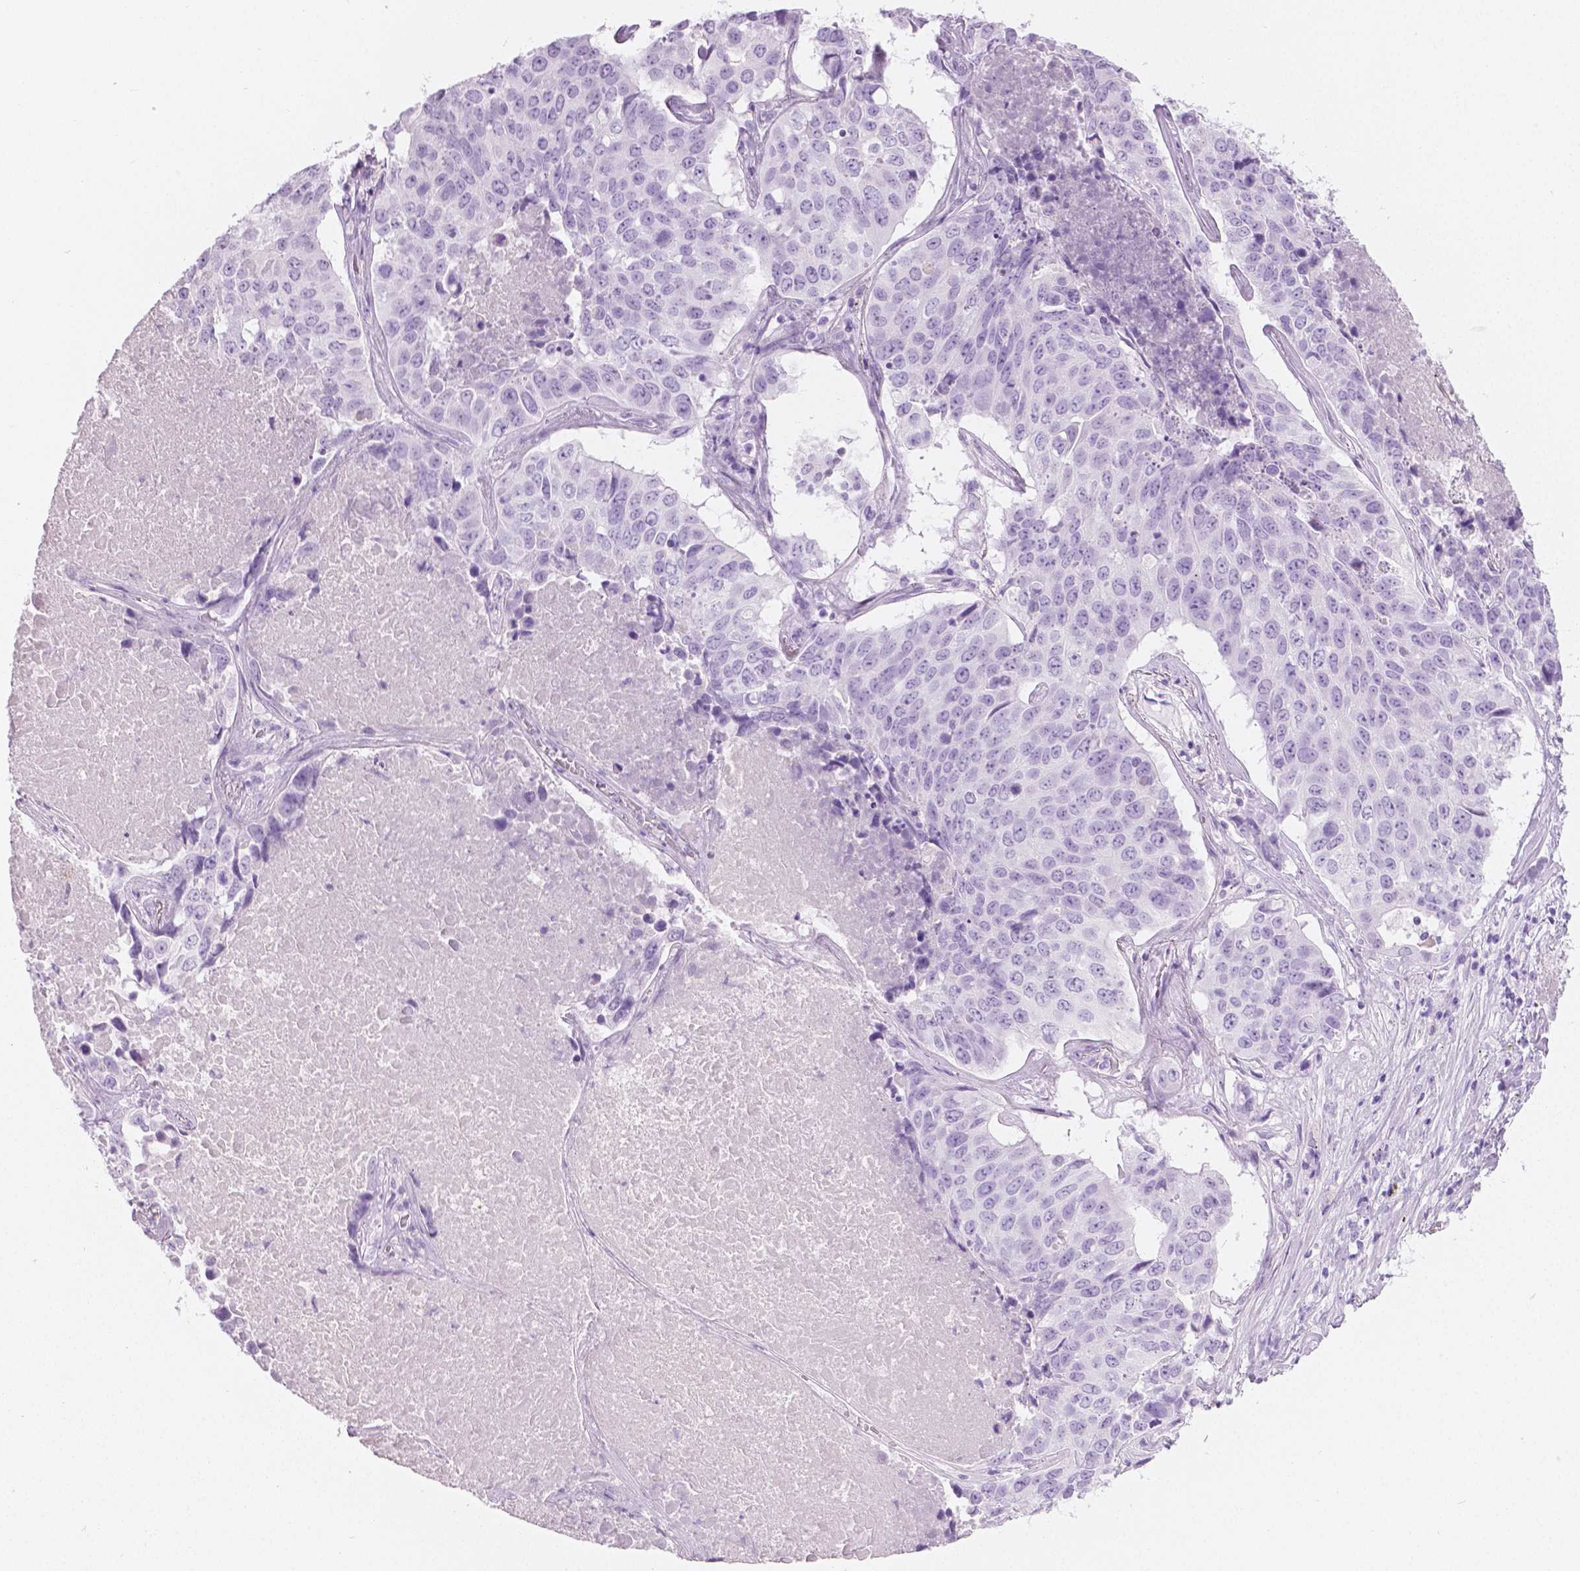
{"staining": {"intensity": "negative", "quantity": "none", "location": "none"}, "tissue": "lung cancer", "cell_type": "Tumor cells", "image_type": "cancer", "snomed": [{"axis": "morphology", "description": "Normal tissue, NOS"}, {"axis": "morphology", "description": "Squamous cell carcinoma, NOS"}, {"axis": "topography", "description": "Bronchus"}, {"axis": "topography", "description": "Lung"}], "caption": "Immunohistochemistry (IHC) histopathology image of neoplastic tissue: human lung cancer (squamous cell carcinoma) stained with DAB (3,3'-diaminobenzidine) displays no significant protein expression in tumor cells.", "gene": "PLIN4", "patient": {"sex": "male", "age": 64}}